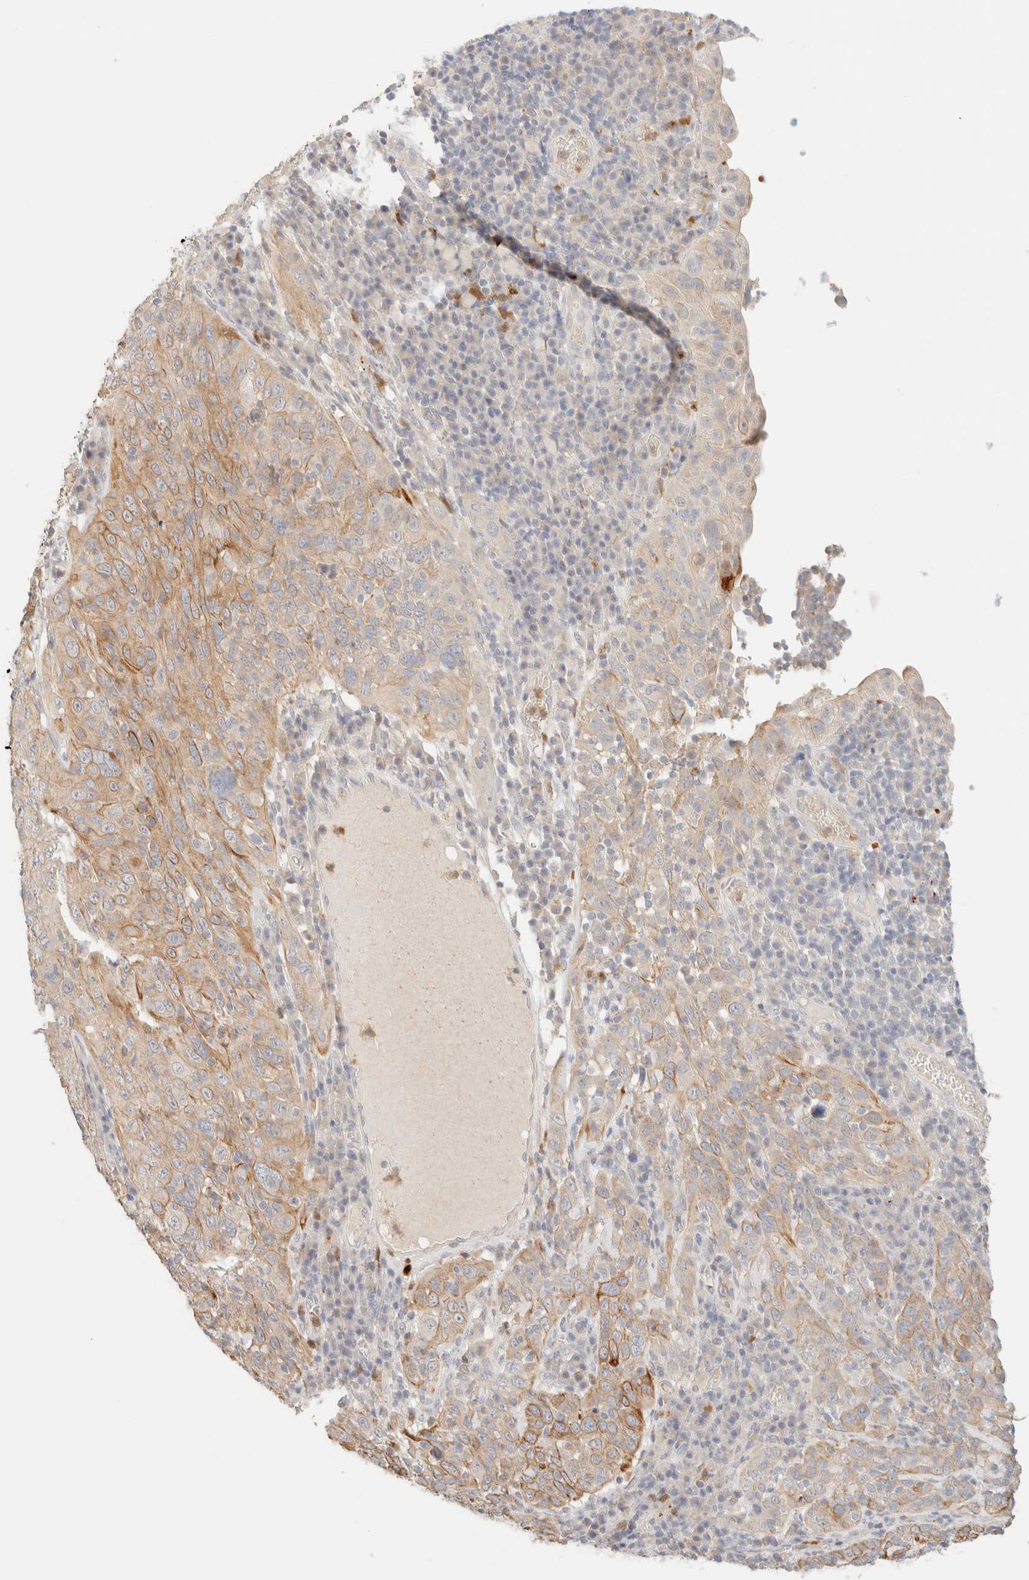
{"staining": {"intensity": "moderate", "quantity": ">75%", "location": "cytoplasmic/membranous"}, "tissue": "cervical cancer", "cell_type": "Tumor cells", "image_type": "cancer", "snomed": [{"axis": "morphology", "description": "Squamous cell carcinoma, NOS"}, {"axis": "topography", "description": "Cervix"}], "caption": "Immunohistochemistry (IHC) of cervical cancer (squamous cell carcinoma) exhibits medium levels of moderate cytoplasmic/membranous positivity in about >75% of tumor cells.", "gene": "SGSM2", "patient": {"sex": "female", "age": 46}}